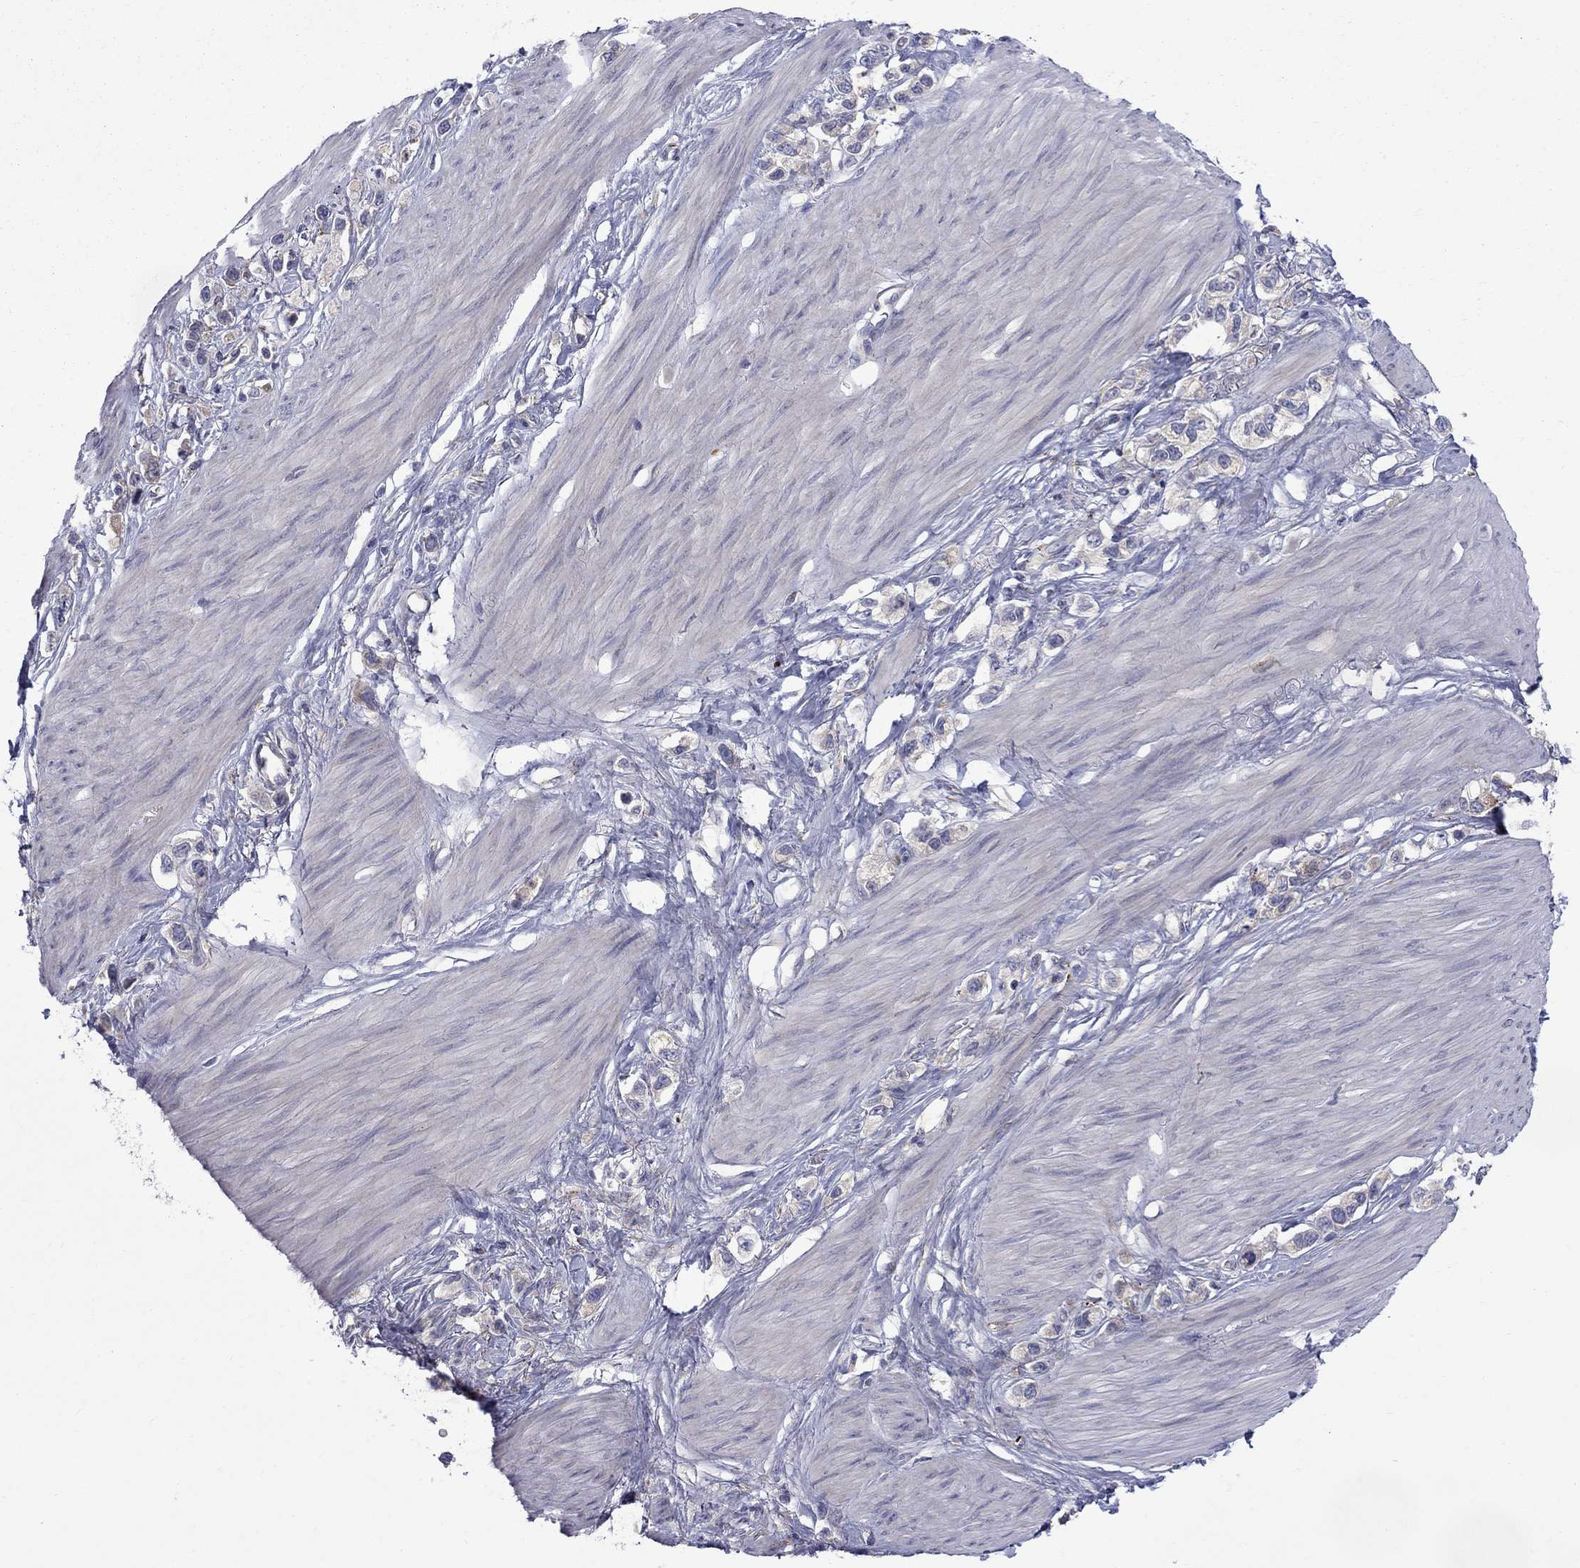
{"staining": {"intensity": "weak", "quantity": "25%-75%", "location": "cytoplasmic/membranous"}, "tissue": "stomach cancer", "cell_type": "Tumor cells", "image_type": "cancer", "snomed": [{"axis": "morphology", "description": "Normal tissue, NOS"}, {"axis": "morphology", "description": "Adenocarcinoma, NOS"}, {"axis": "morphology", "description": "Adenocarcinoma, High grade"}, {"axis": "topography", "description": "Stomach, upper"}, {"axis": "topography", "description": "Stomach"}], "caption": "Protein analysis of stomach cancer (high-grade adenocarcinoma) tissue displays weak cytoplasmic/membranous positivity in approximately 25%-75% of tumor cells.", "gene": "ASNS", "patient": {"sex": "female", "age": 65}}